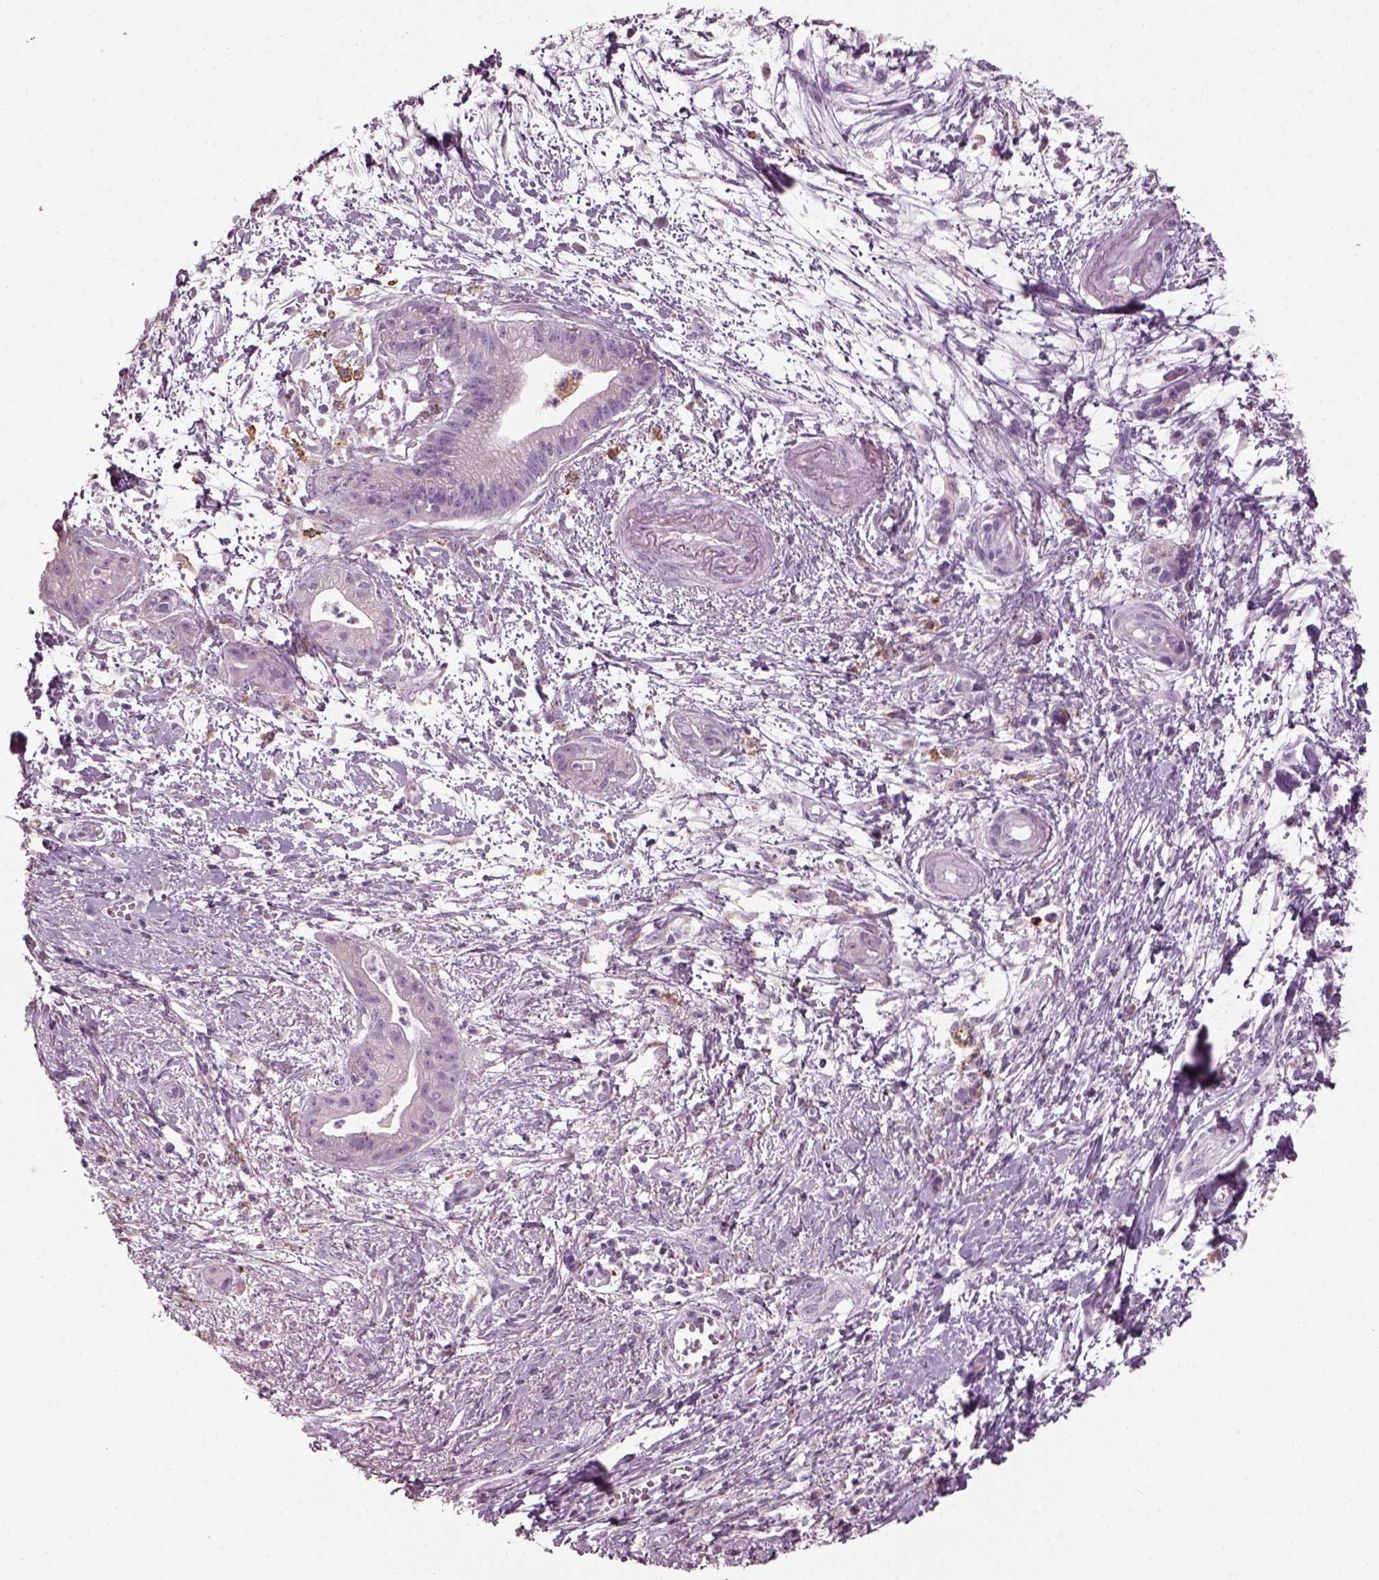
{"staining": {"intensity": "negative", "quantity": "none", "location": "none"}, "tissue": "pancreatic cancer", "cell_type": "Tumor cells", "image_type": "cancer", "snomed": [{"axis": "morphology", "description": "Normal tissue, NOS"}, {"axis": "morphology", "description": "Adenocarcinoma, NOS"}, {"axis": "topography", "description": "Lymph node"}, {"axis": "topography", "description": "Pancreas"}], "caption": "IHC image of neoplastic tissue: human pancreatic cancer stained with DAB demonstrates no significant protein staining in tumor cells.", "gene": "TMEM231", "patient": {"sex": "female", "age": 58}}